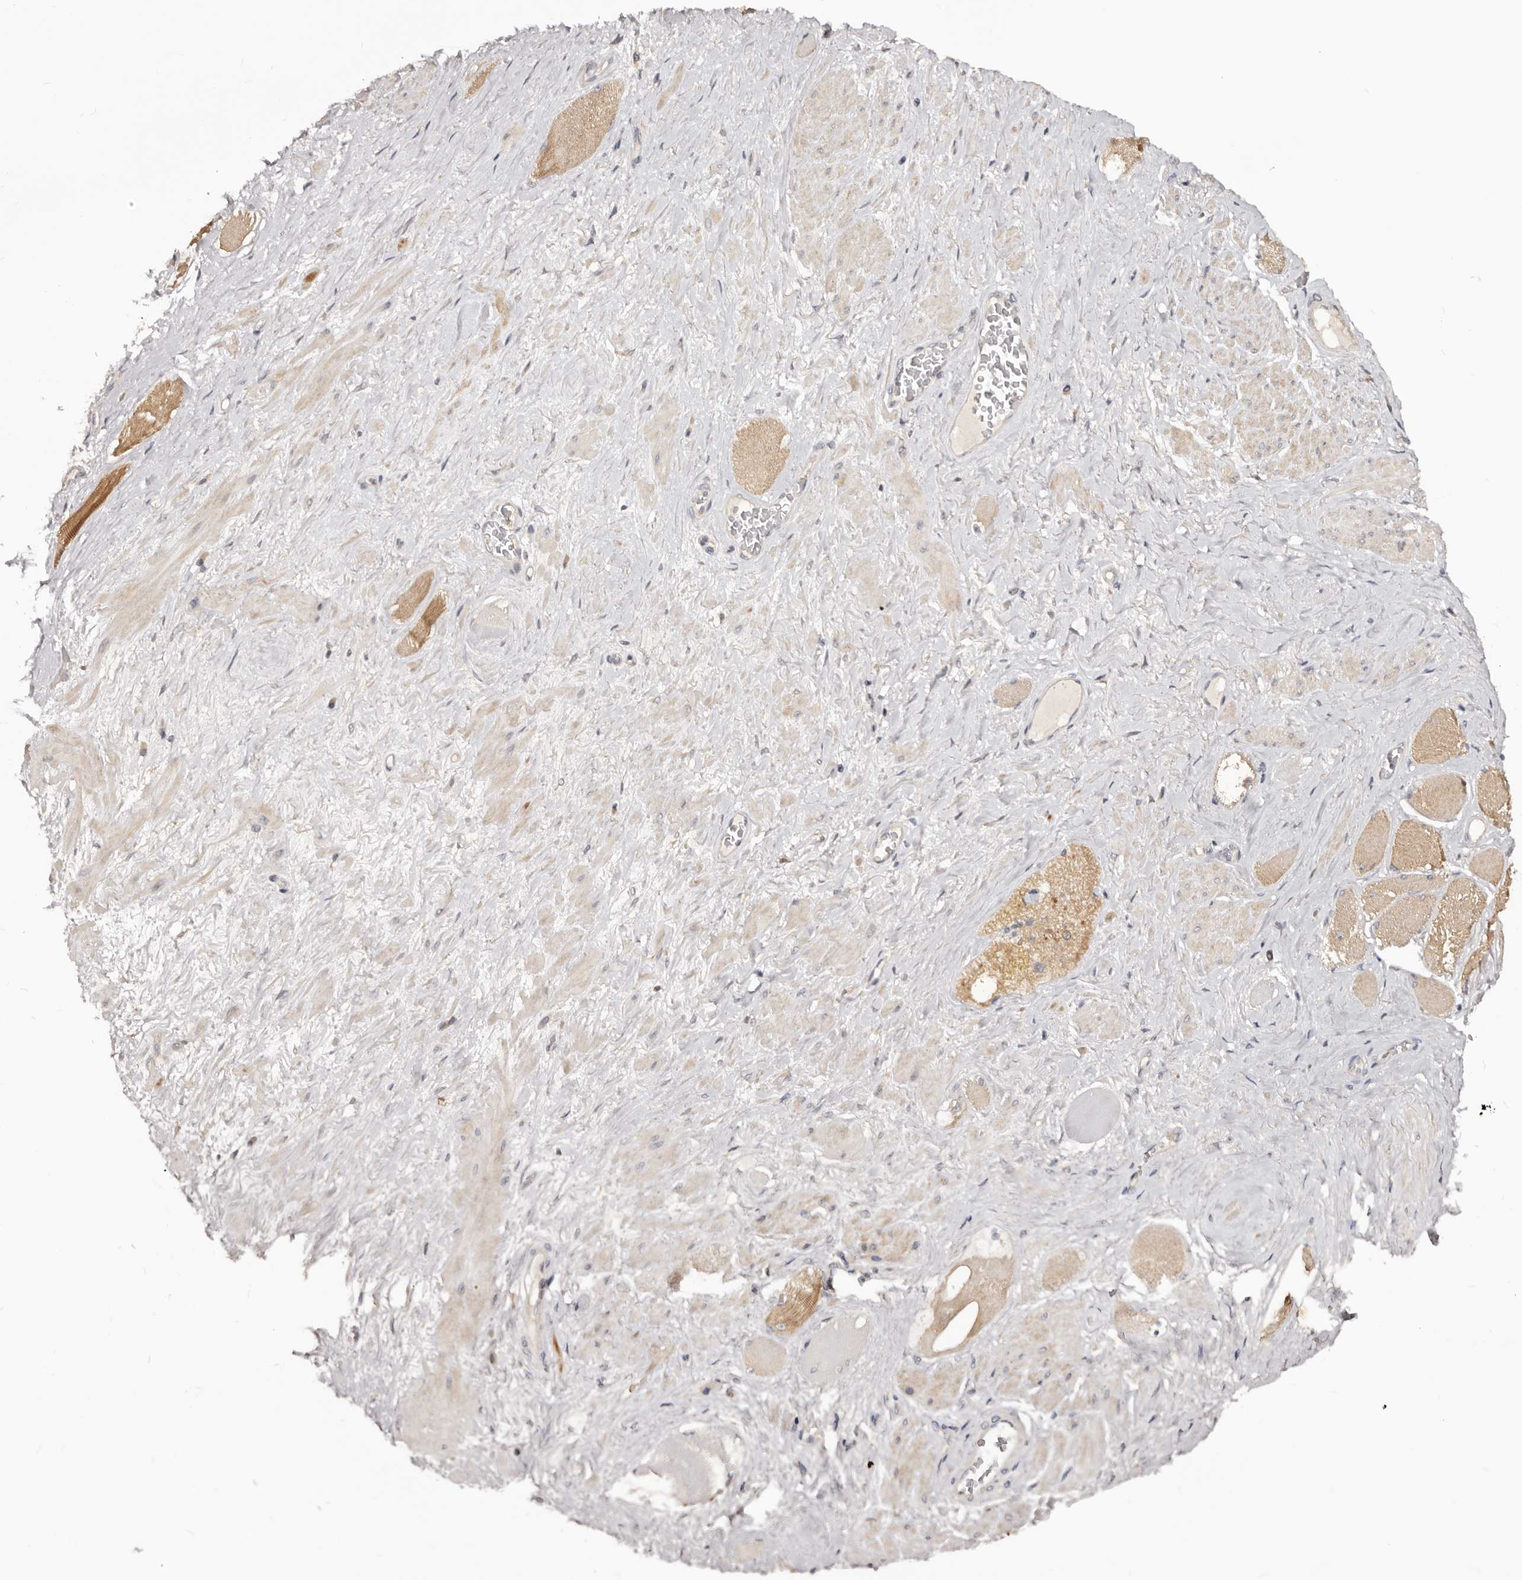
{"staining": {"intensity": "negative", "quantity": "none", "location": "none"}, "tissue": "adipose tissue", "cell_type": "Adipocytes", "image_type": "normal", "snomed": [{"axis": "morphology", "description": "Normal tissue, NOS"}, {"axis": "morphology", "description": "Adenocarcinoma, Low grade"}, {"axis": "topography", "description": "Prostate"}, {"axis": "topography", "description": "Peripheral nerve tissue"}], "caption": "Image shows no protein expression in adipocytes of unremarkable adipose tissue.", "gene": "KCNJ8", "patient": {"sex": "male", "age": 63}}